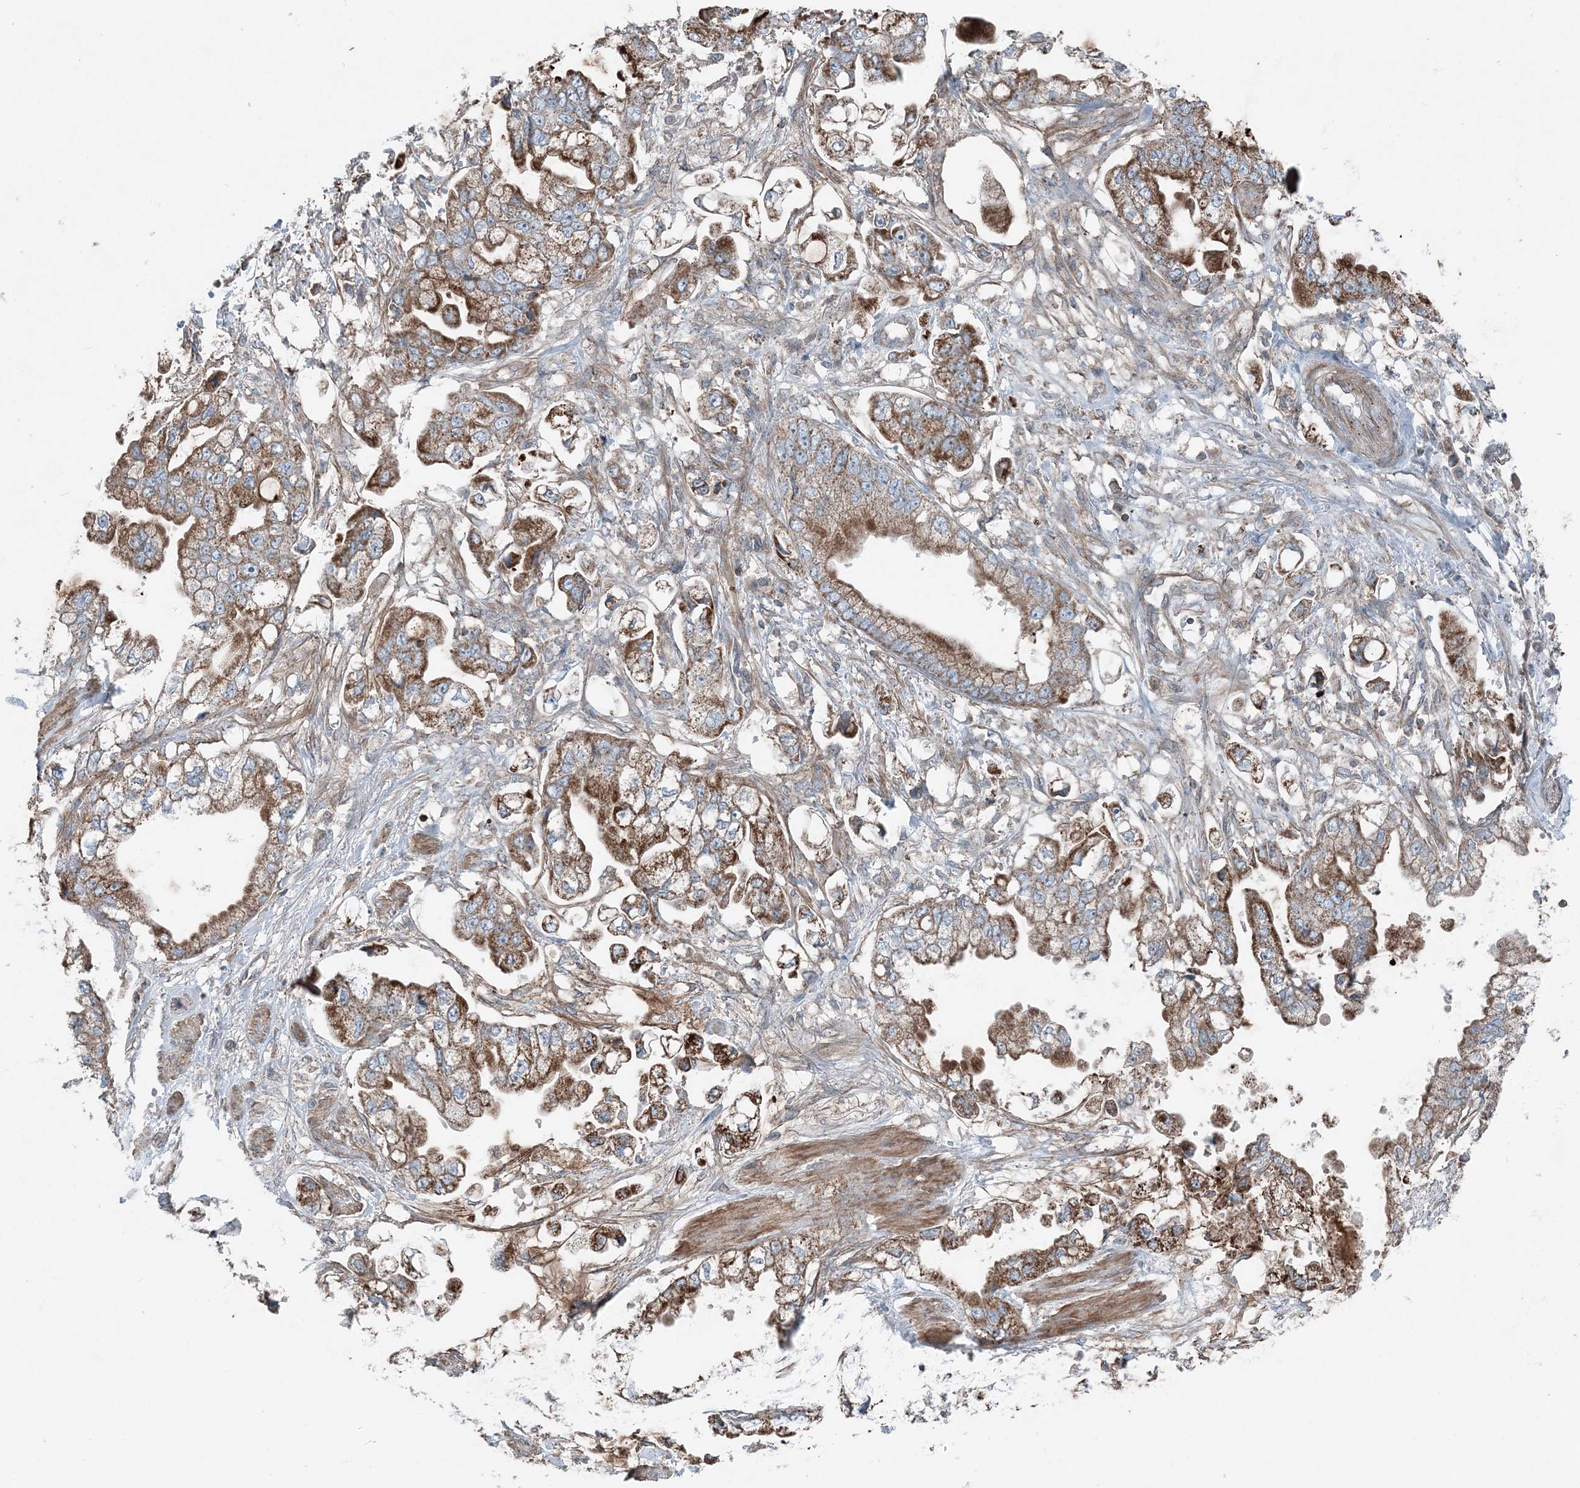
{"staining": {"intensity": "moderate", "quantity": ">75%", "location": "cytoplasmic/membranous"}, "tissue": "stomach cancer", "cell_type": "Tumor cells", "image_type": "cancer", "snomed": [{"axis": "morphology", "description": "Adenocarcinoma, NOS"}, {"axis": "topography", "description": "Stomach"}], "caption": "Human adenocarcinoma (stomach) stained for a protein (brown) demonstrates moderate cytoplasmic/membranous positive expression in approximately >75% of tumor cells.", "gene": "KY", "patient": {"sex": "male", "age": 62}}